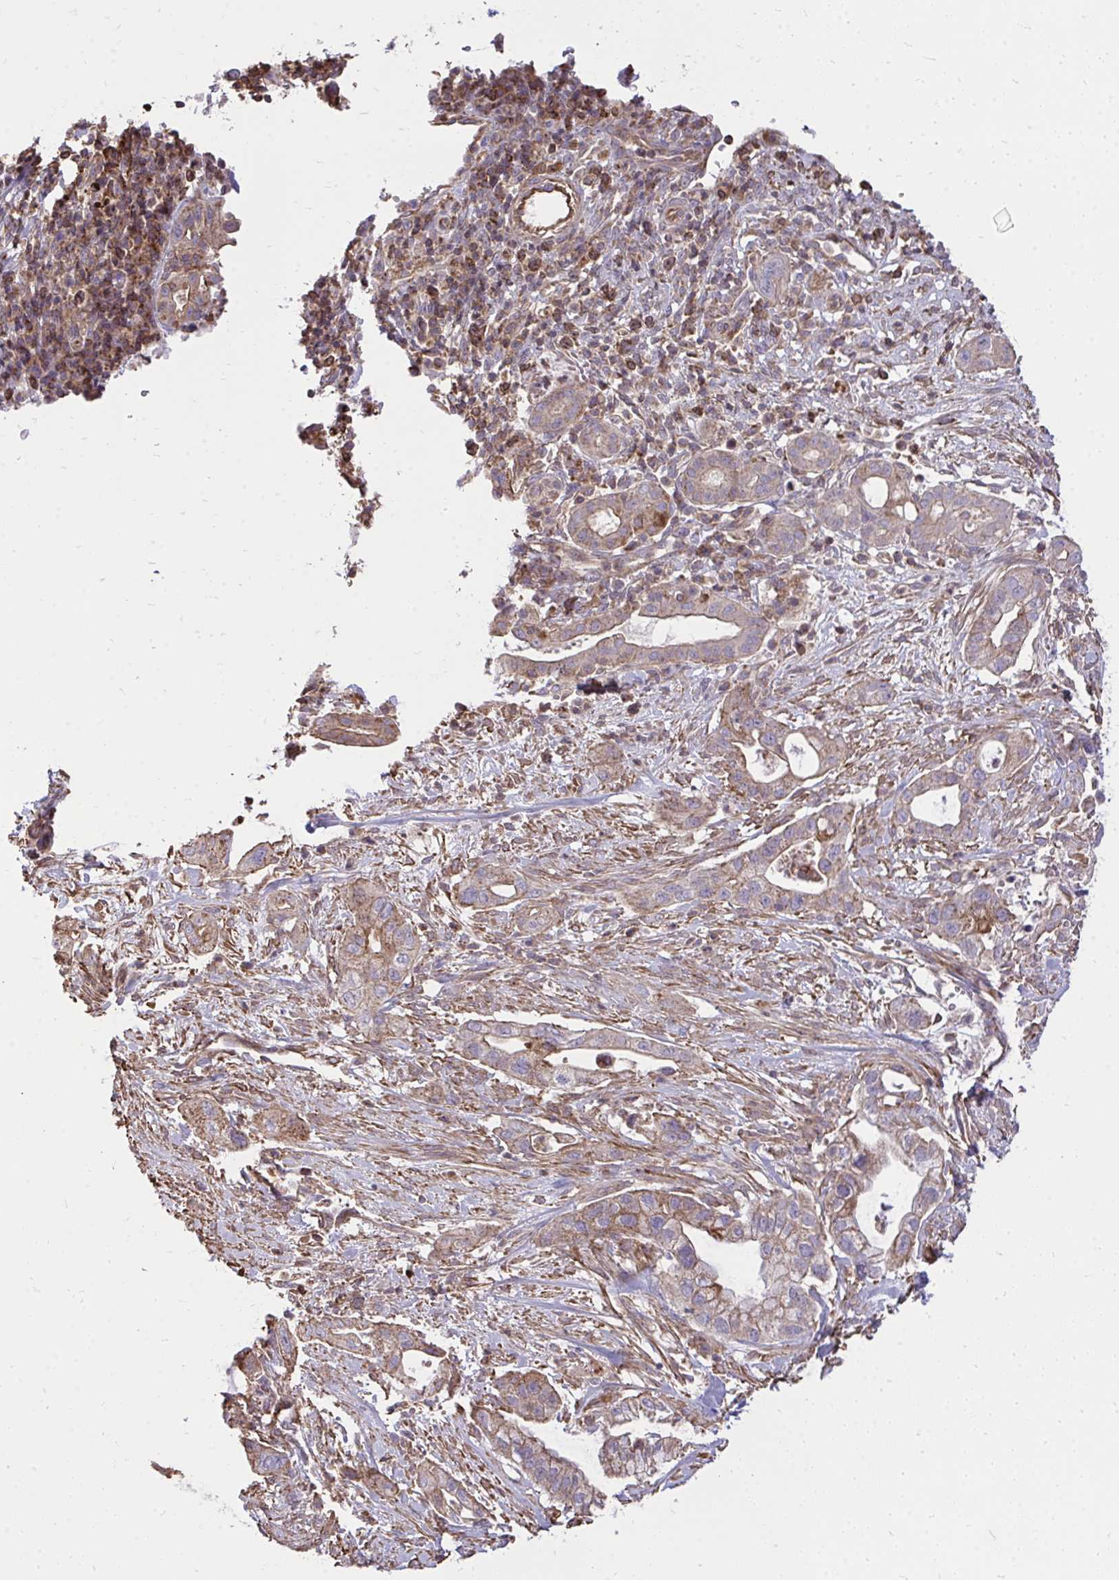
{"staining": {"intensity": "moderate", "quantity": "25%-75%", "location": "cytoplasmic/membranous"}, "tissue": "pancreatic cancer", "cell_type": "Tumor cells", "image_type": "cancer", "snomed": [{"axis": "morphology", "description": "Adenocarcinoma, NOS"}, {"axis": "topography", "description": "Pancreas"}], "caption": "A micrograph of pancreatic cancer stained for a protein demonstrates moderate cytoplasmic/membranous brown staining in tumor cells. (DAB IHC with brightfield microscopy, high magnification).", "gene": "SLC7A5", "patient": {"sex": "male", "age": 44}}